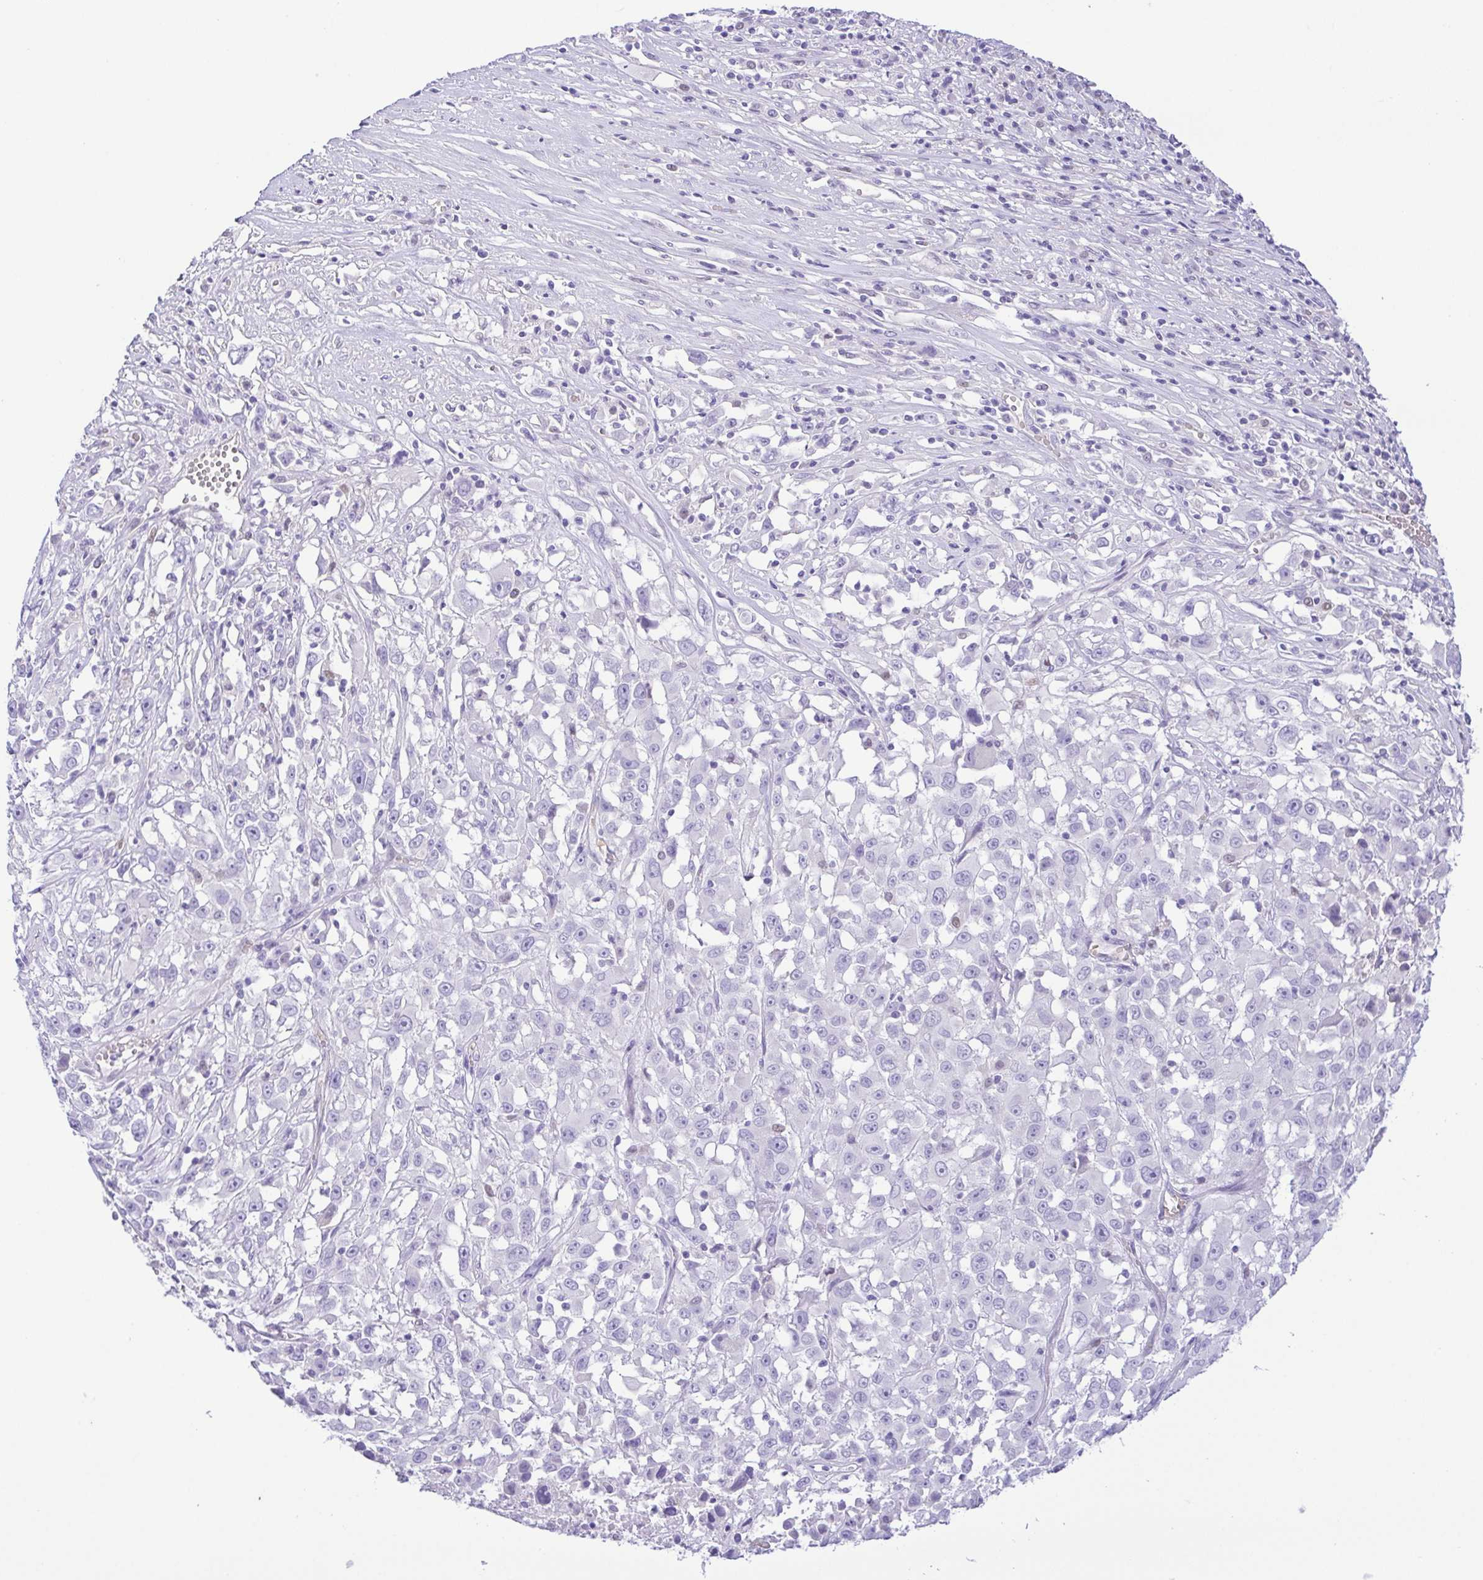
{"staining": {"intensity": "negative", "quantity": "none", "location": "none"}, "tissue": "melanoma", "cell_type": "Tumor cells", "image_type": "cancer", "snomed": [{"axis": "morphology", "description": "Malignant melanoma, Metastatic site"}, {"axis": "topography", "description": "Soft tissue"}], "caption": "This is a photomicrograph of immunohistochemistry staining of melanoma, which shows no positivity in tumor cells.", "gene": "EPB42", "patient": {"sex": "male", "age": 50}}